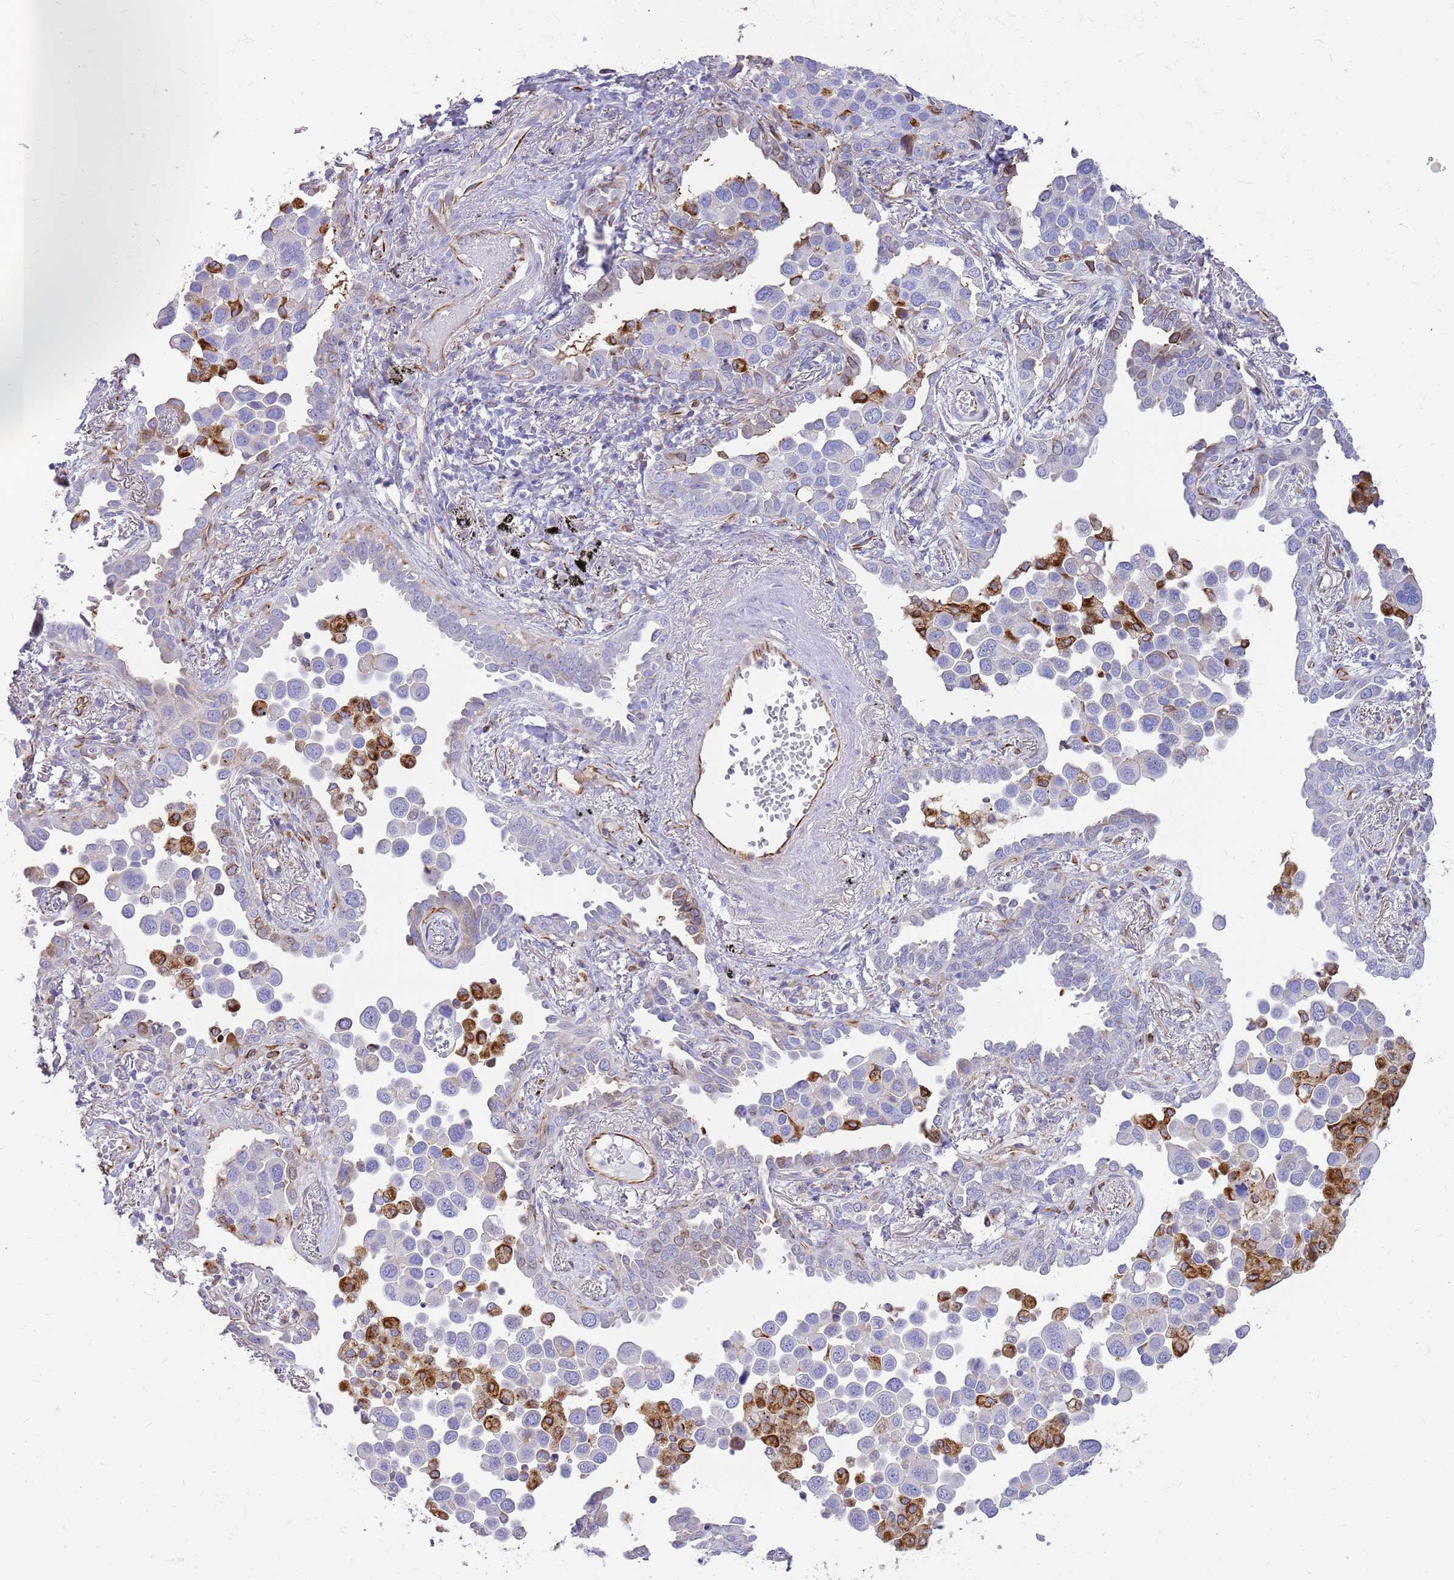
{"staining": {"intensity": "strong", "quantity": "<25%", "location": "cytoplasmic/membranous"}, "tissue": "lung cancer", "cell_type": "Tumor cells", "image_type": "cancer", "snomed": [{"axis": "morphology", "description": "Adenocarcinoma, NOS"}, {"axis": "topography", "description": "Lung"}], "caption": "This is an image of immunohistochemistry (IHC) staining of lung cancer, which shows strong expression in the cytoplasmic/membranous of tumor cells.", "gene": "ZDHHC1", "patient": {"sex": "male", "age": 67}}